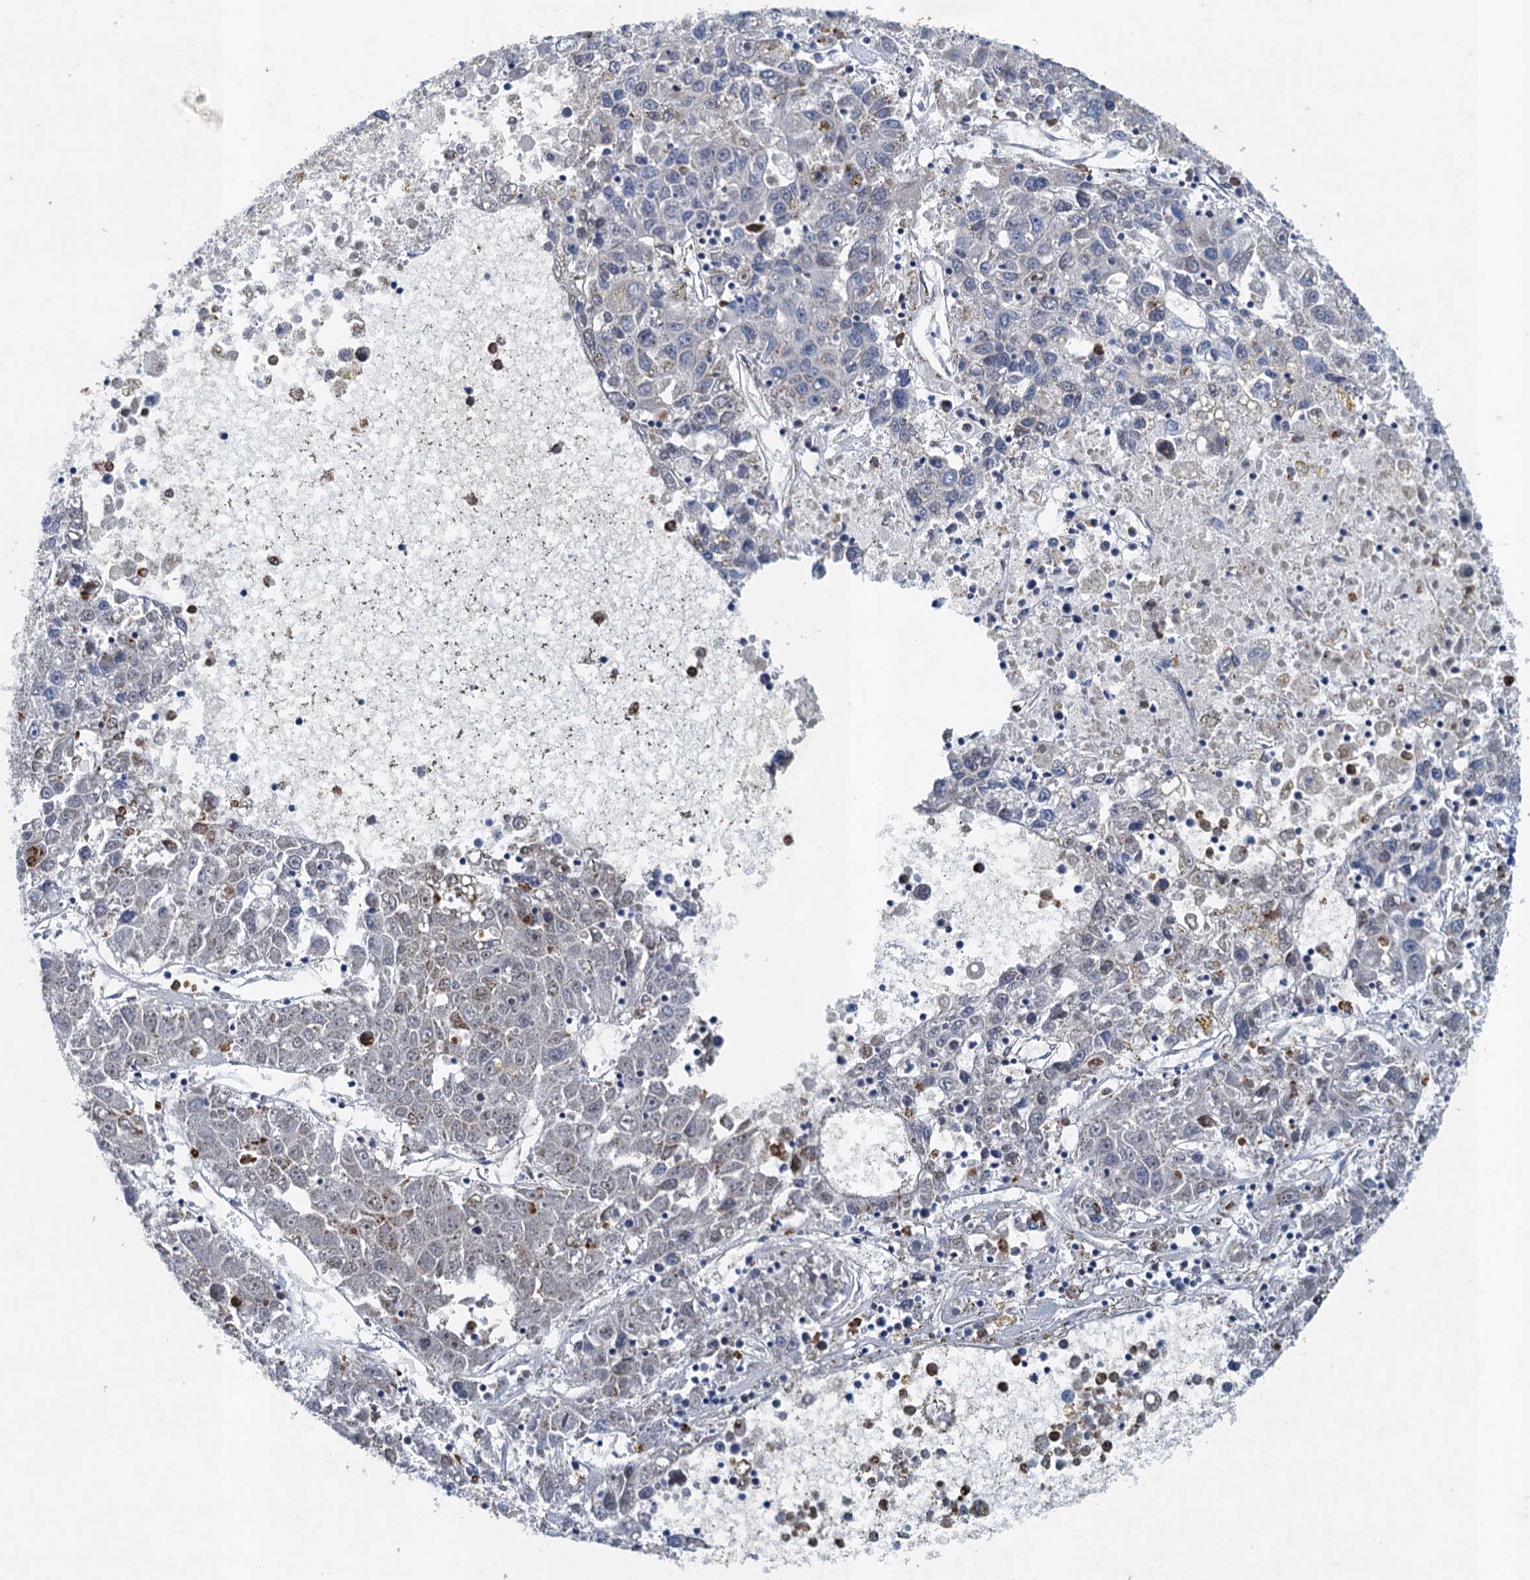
{"staining": {"intensity": "negative", "quantity": "none", "location": "none"}, "tissue": "liver cancer", "cell_type": "Tumor cells", "image_type": "cancer", "snomed": [{"axis": "morphology", "description": "Carcinoma, Hepatocellular, NOS"}, {"axis": "topography", "description": "Liver"}], "caption": "Protein analysis of hepatocellular carcinoma (liver) reveals no significant positivity in tumor cells.", "gene": "TPCN1", "patient": {"sex": "male", "age": 49}}